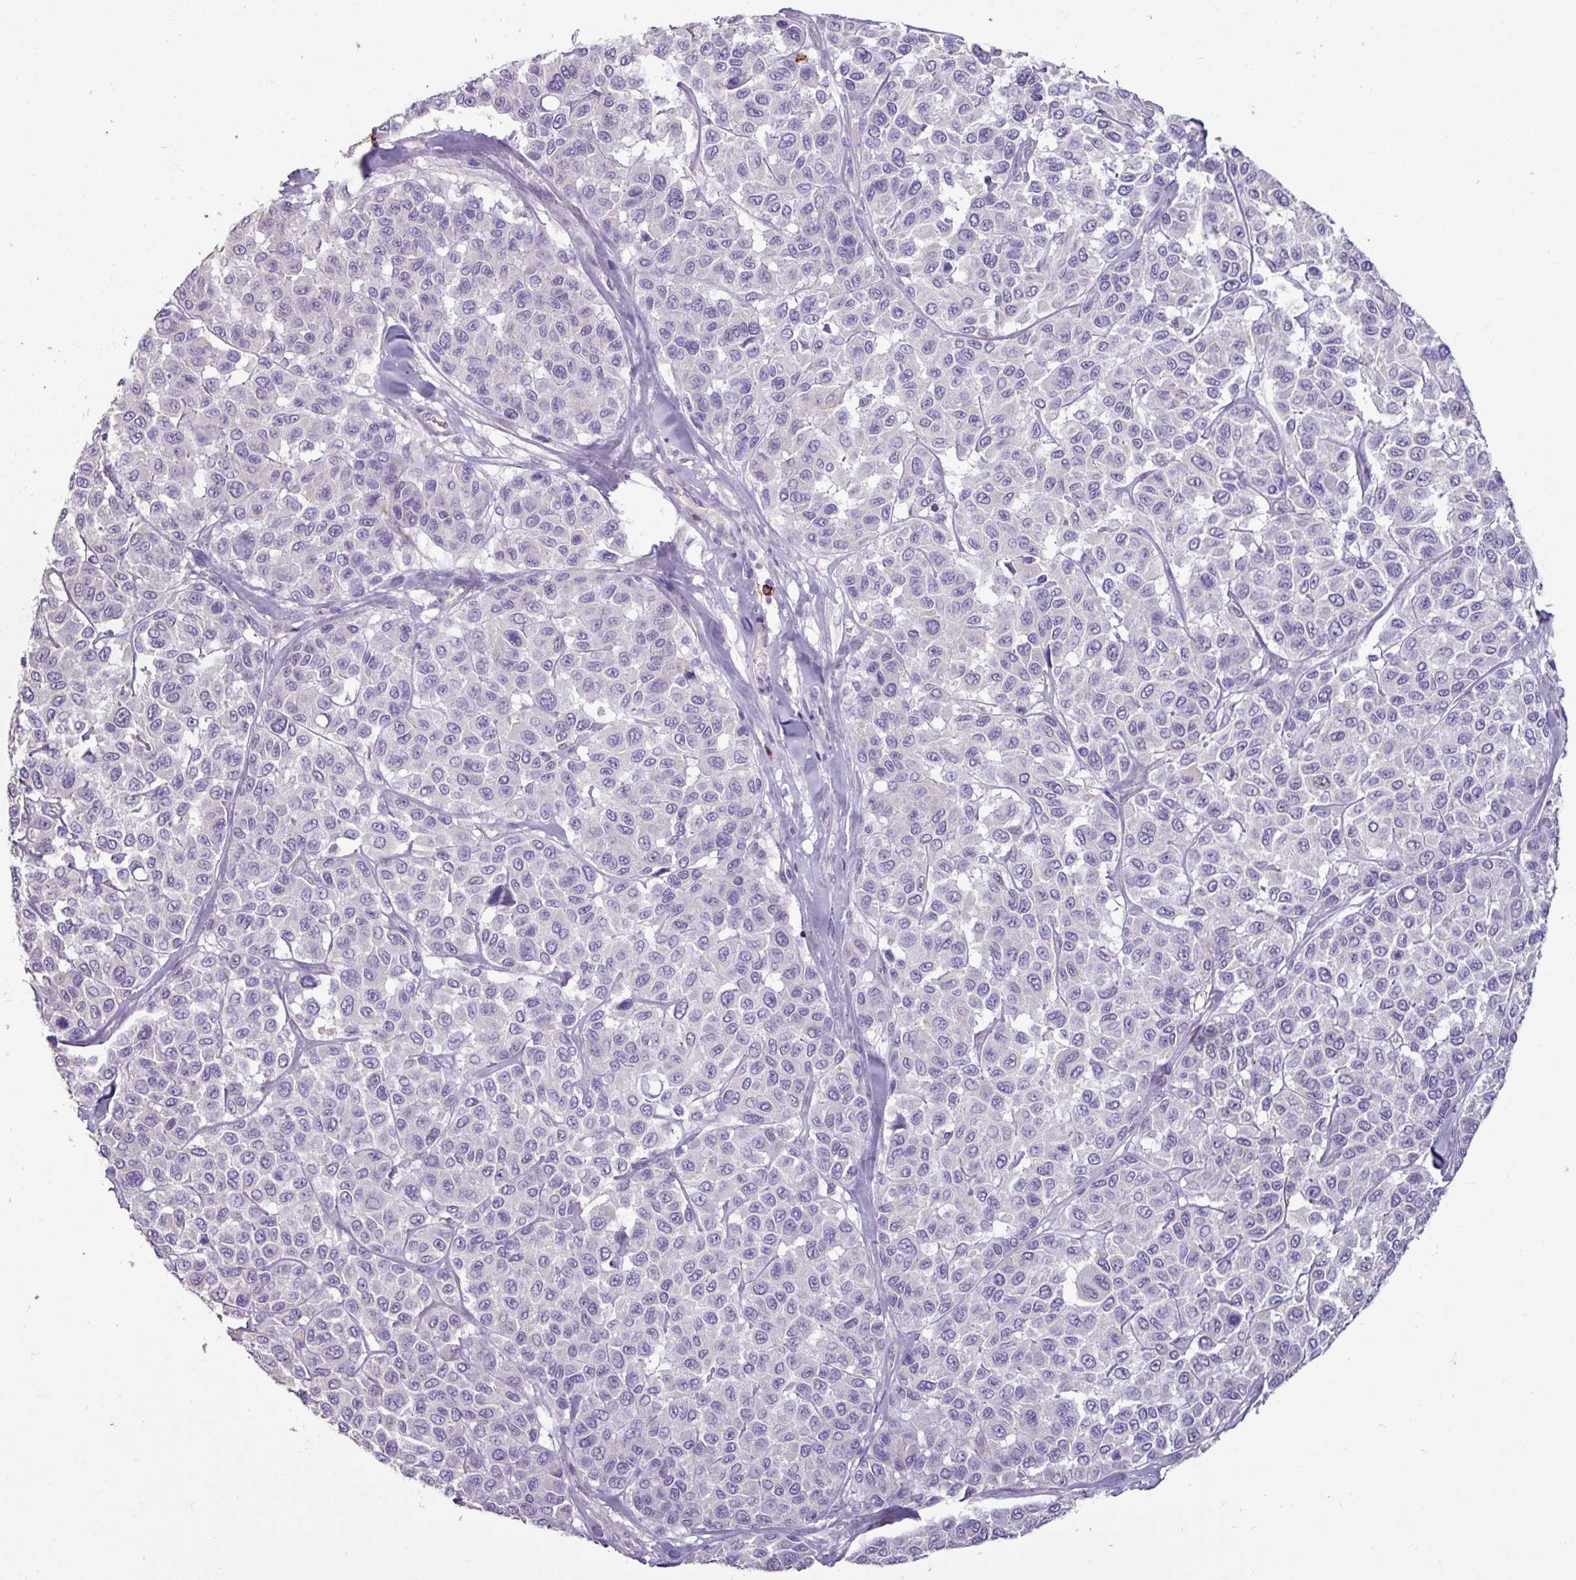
{"staining": {"intensity": "negative", "quantity": "none", "location": "none"}, "tissue": "melanoma", "cell_type": "Tumor cells", "image_type": "cancer", "snomed": [{"axis": "morphology", "description": "Malignant melanoma, NOS"}, {"axis": "topography", "description": "Skin"}], "caption": "Immunohistochemistry (IHC) image of neoplastic tissue: melanoma stained with DAB (3,3'-diaminobenzidine) reveals no significant protein positivity in tumor cells. (Brightfield microscopy of DAB immunohistochemistry at high magnification).", "gene": "CD8A", "patient": {"sex": "female", "age": 66}}